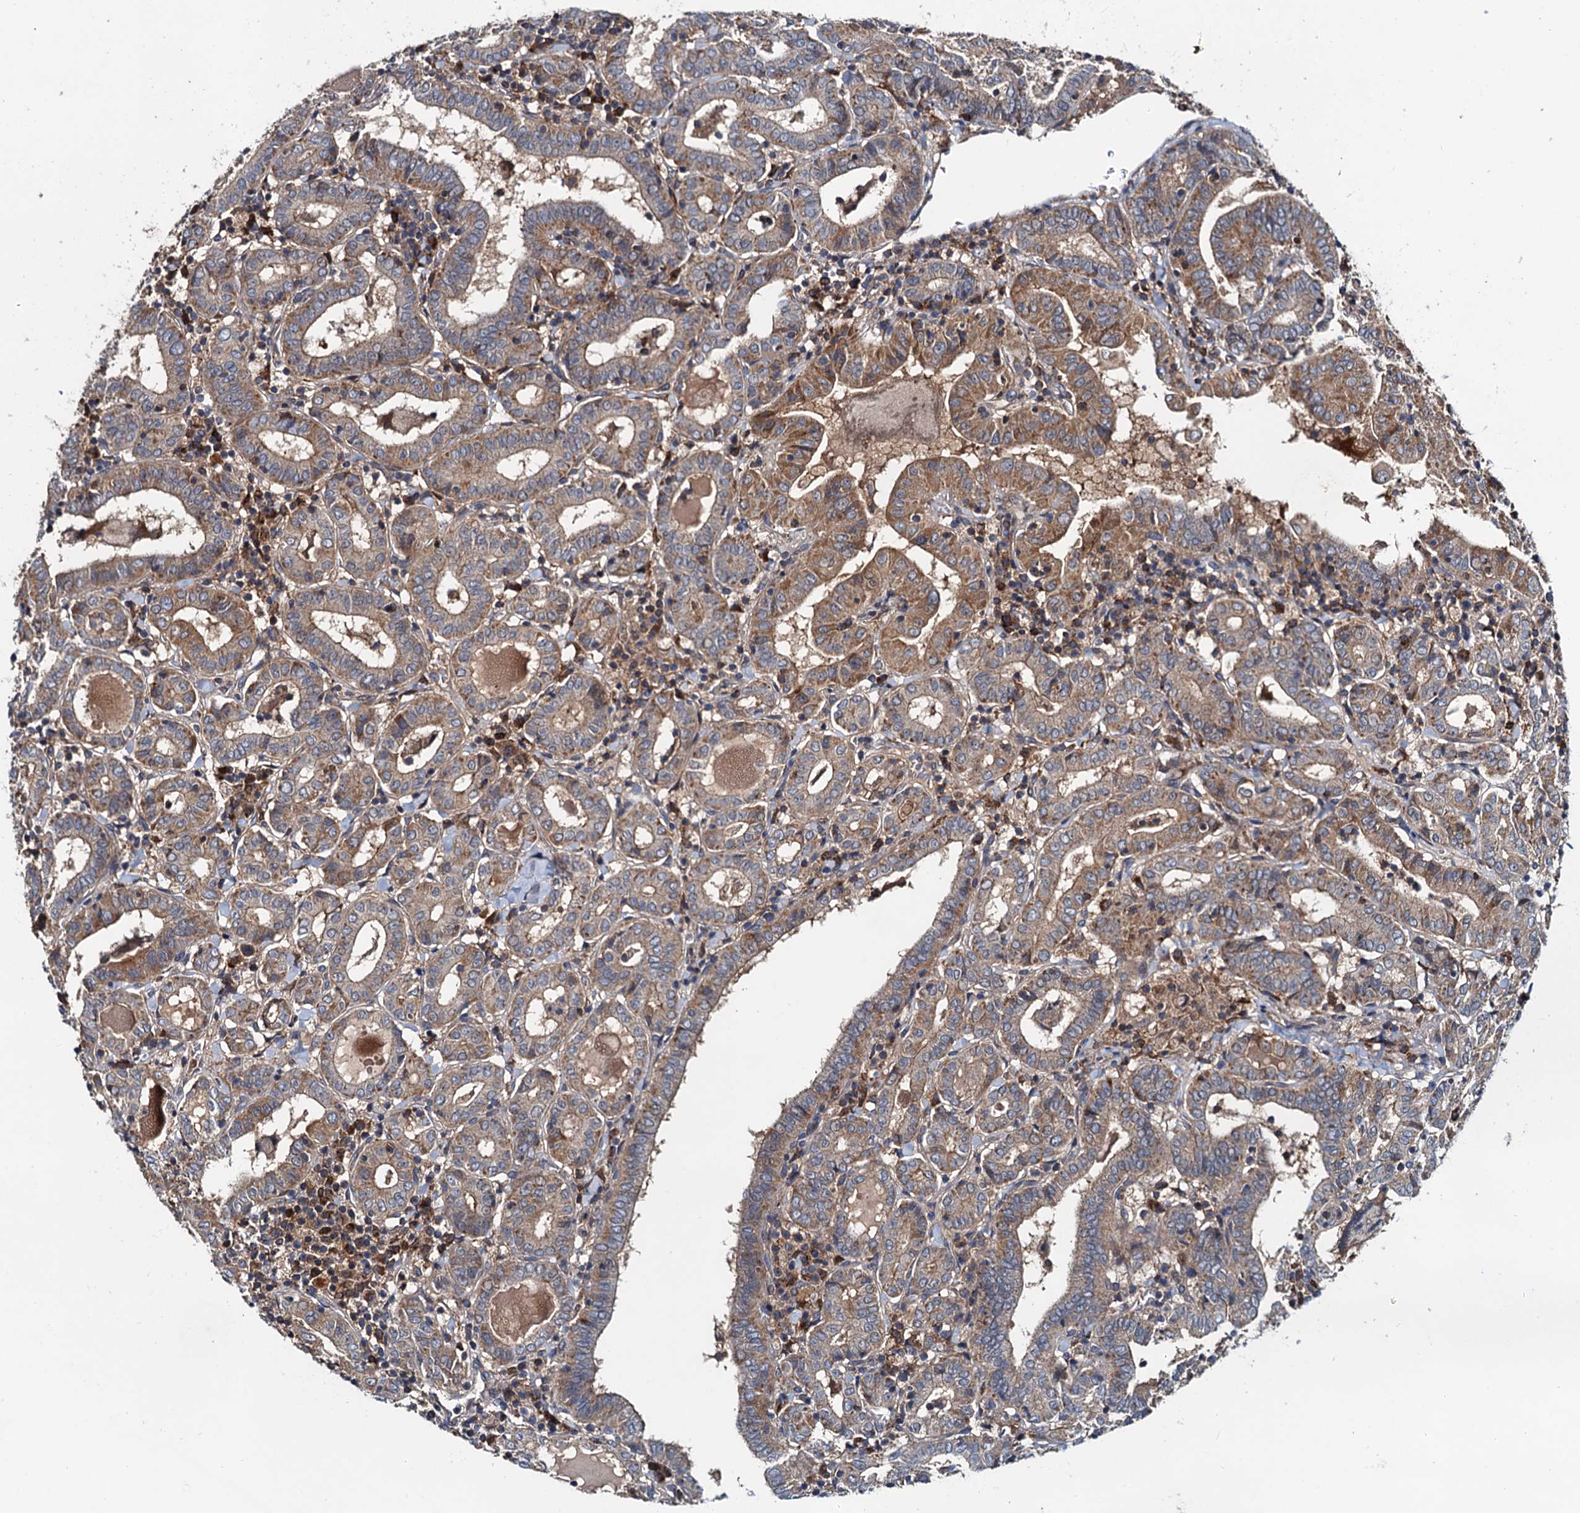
{"staining": {"intensity": "moderate", "quantity": "25%-75%", "location": "cytoplasmic/membranous"}, "tissue": "thyroid cancer", "cell_type": "Tumor cells", "image_type": "cancer", "snomed": [{"axis": "morphology", "description": "Papillary adenocarcinoma, NOS"}, {"axis": "topography", "description": "Thyroid gland"}], "caption": "Tumor cells show medium levels of moderate cytoplasmic/membranous positivity in about 25%-75% of cells in human thyroid papillary adenocarcinoma. (brown staining indicates protein expression, while blue staining denotes nuclei).", "gene": "EFL1", "patient": {"sex": "female", "age": 72}}